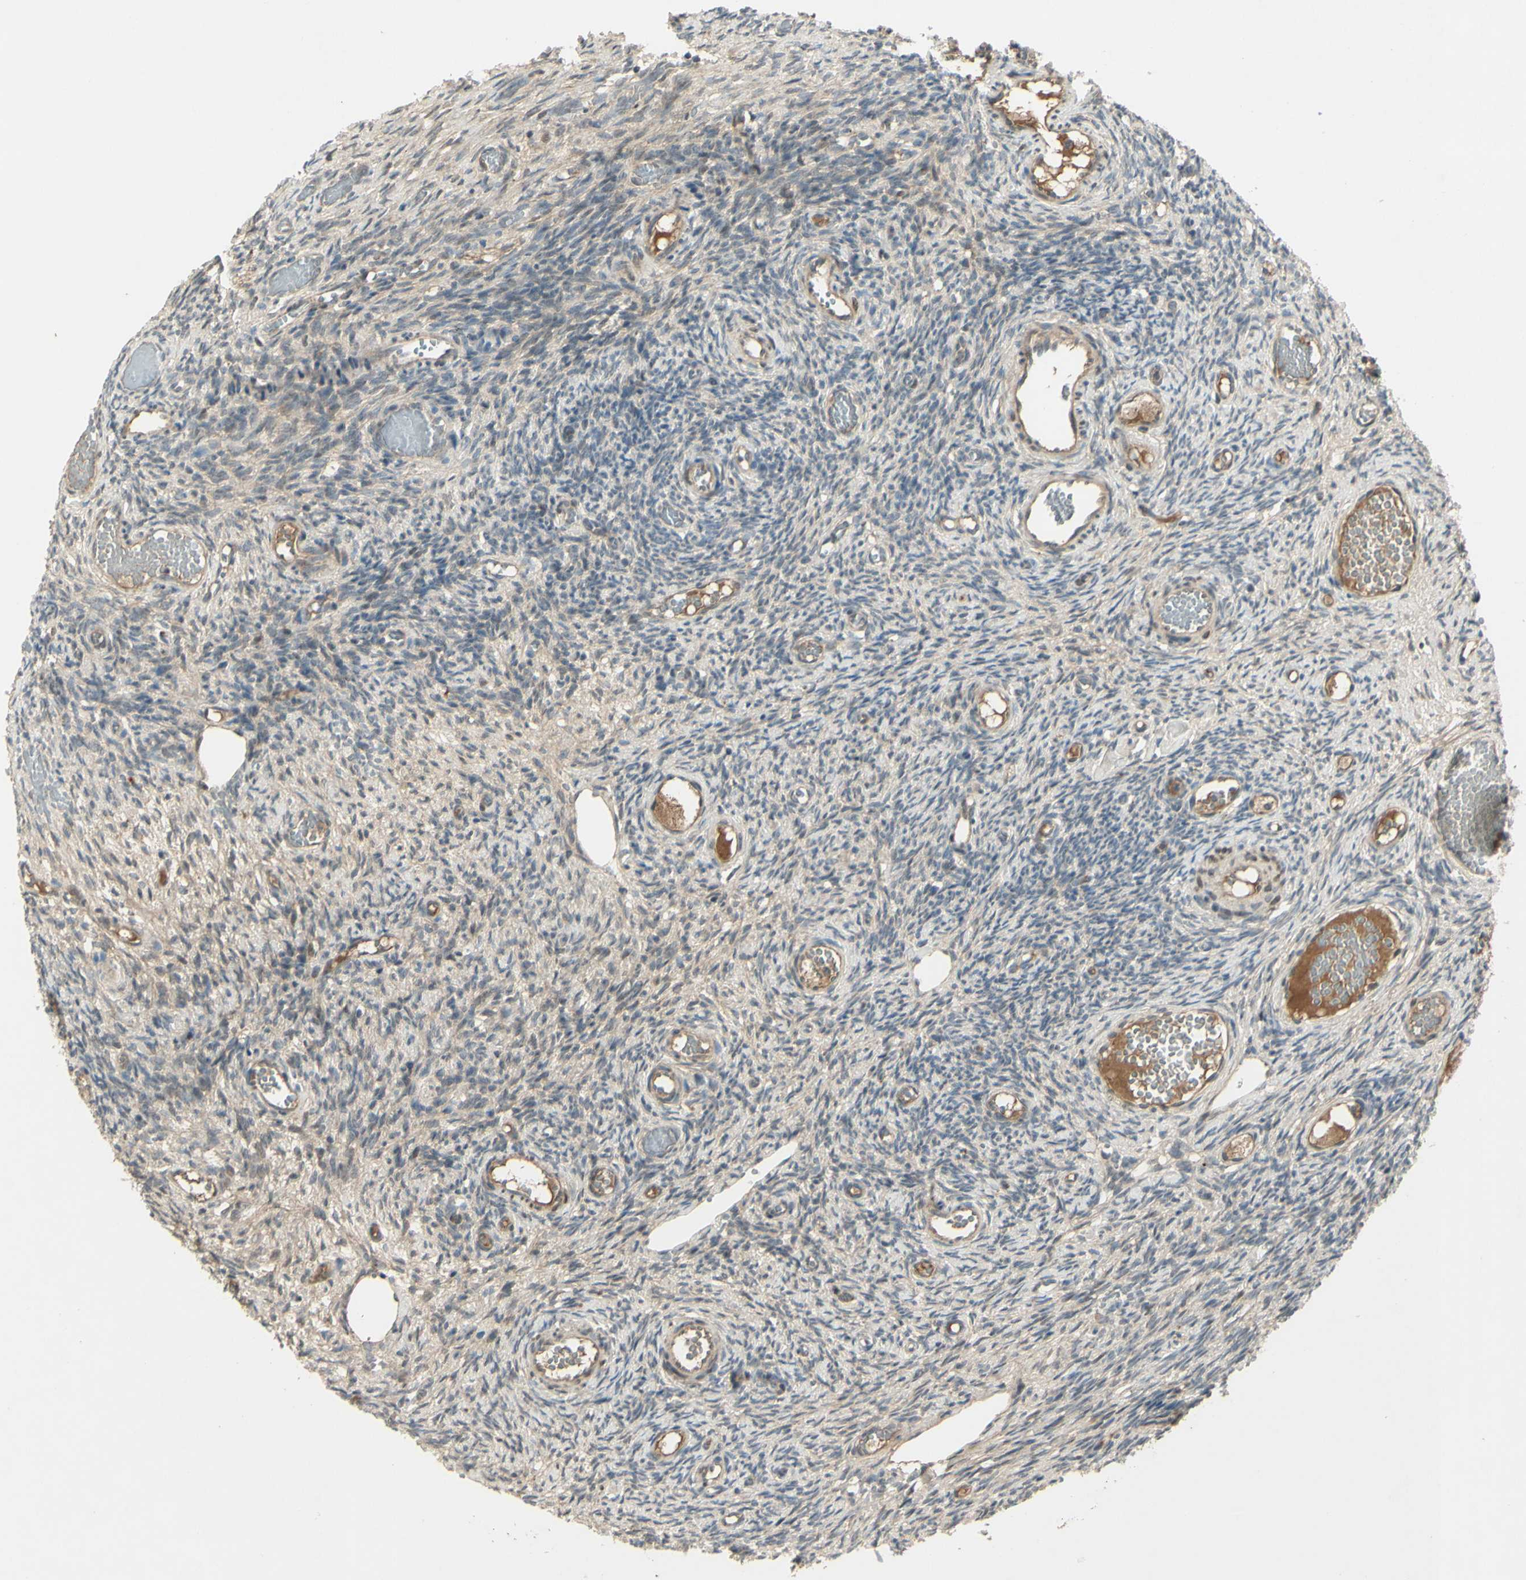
{"staining": {"intensity": "weak", "quantity": "25%-75%", "location": "cytoplasmic/membranous"}, "tissue": "ovary", "cell_type": "Ovarian stroma cells", "image_type": "normal", "snomed": [{"axis": "morphology", "description": "Normal tissue, NOS"}, {"axis": "topography", "description": "Ovary"}], "caption": "DAB (3,3'-diaminobenzidine) immunohistochemical staining of normal human ovary shows weak cytoplasmic/membranous protein positivity in approximately 25%-75% of ovarian stroma cells. The protein of interest is shown in brown color, while the nuclei are stained blue.", "gene": "RAD18", "patient": {"sex": "female", "age": 35}}